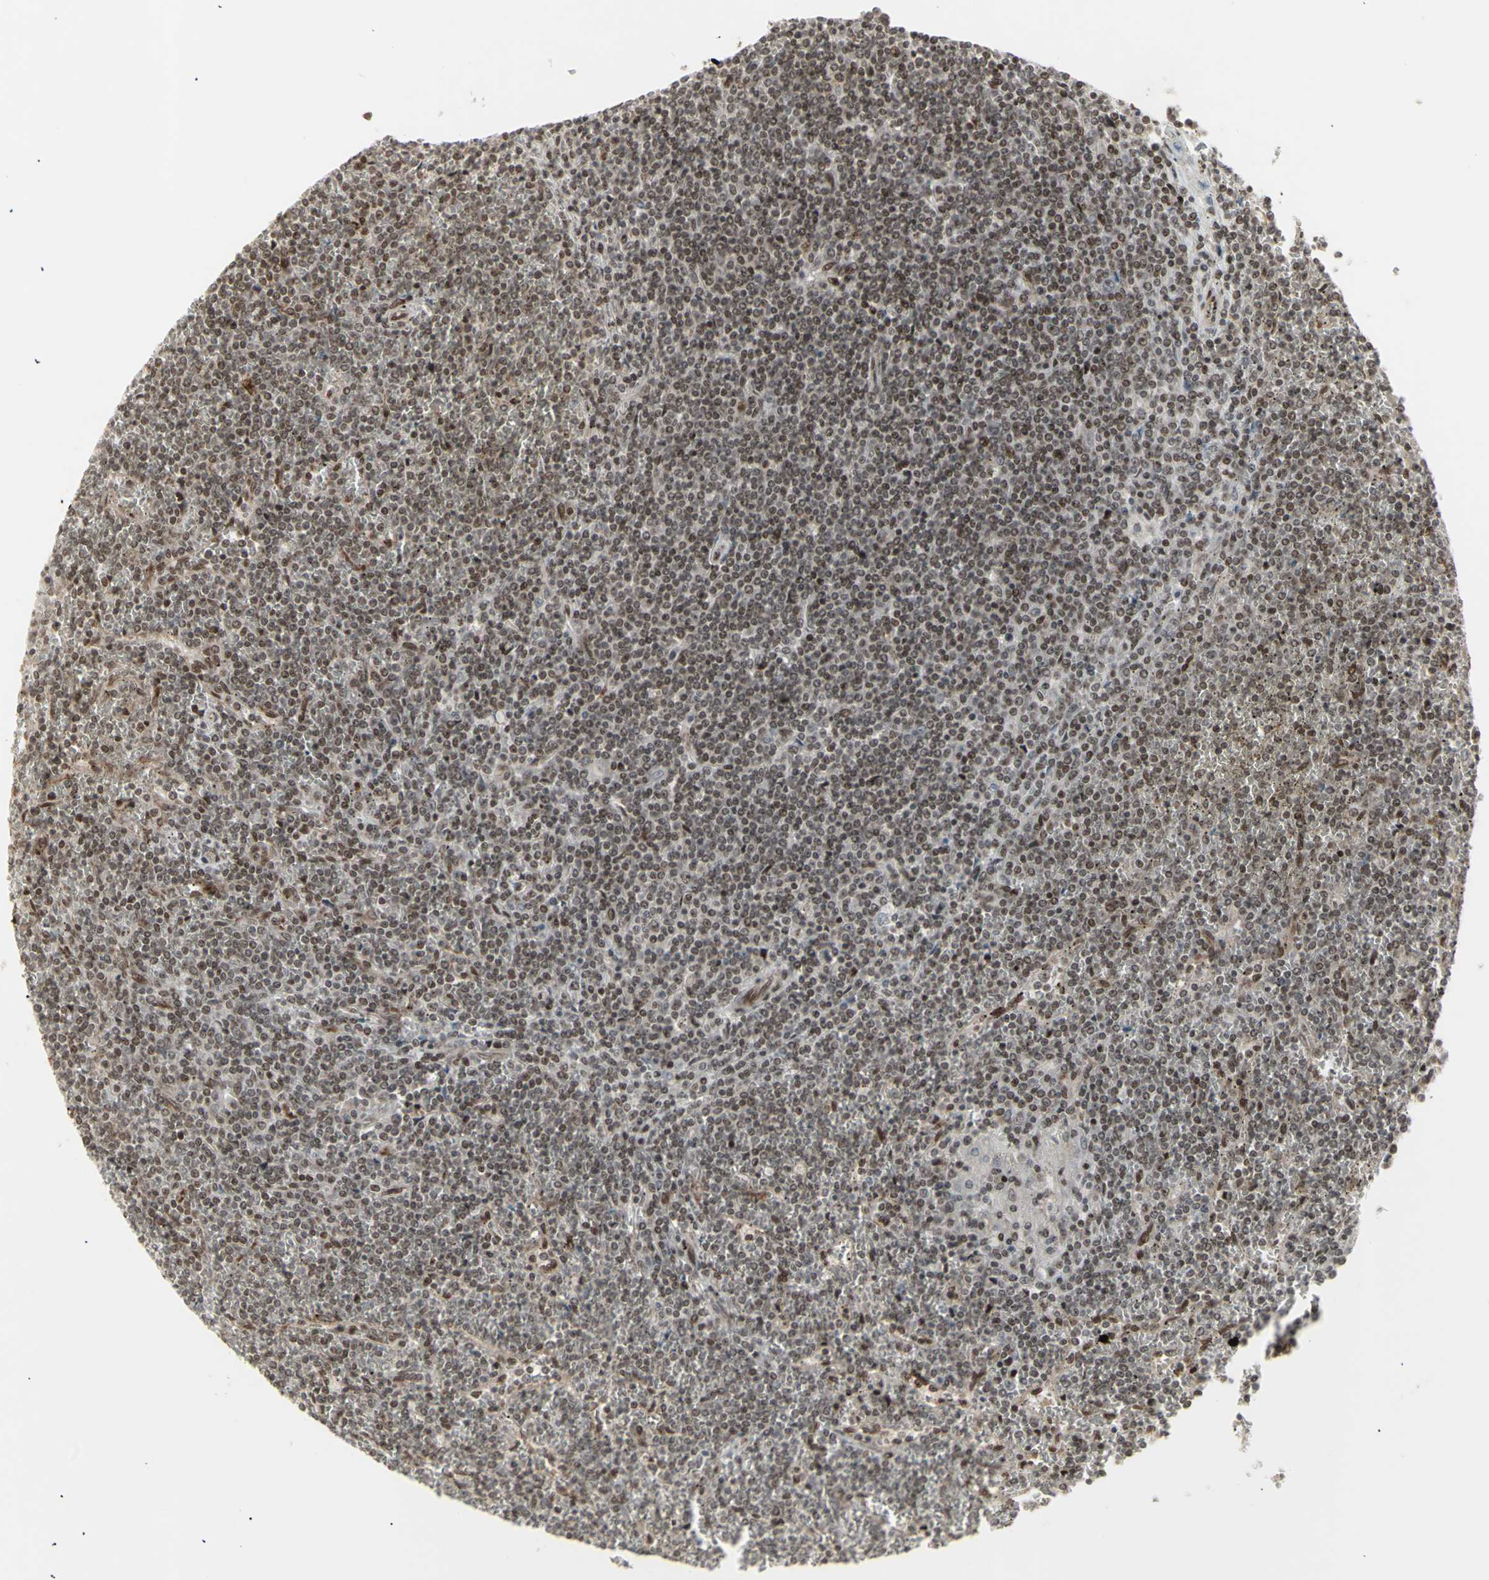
{"staining": {"intensity": "moderate", "quantity": ">75%", "location": "nuclear"}, "tissue": "lymphoma", "cell_type": "Tumor cells", "image_type": "cancer", "snomed": [{"axis": "morphology", "description": "Malignant lymphoma, non-Hodgkin's type, Low grade"}, {"axis": "topography", "description": "Spleen"}], "caption": "Human lymphoma stained with a brown dye exhibits moderate nuclear positive staining in approximately >75% of tumor cells.", "gene": "CBX1", "patient": {"sex": "female", "age": 19}}